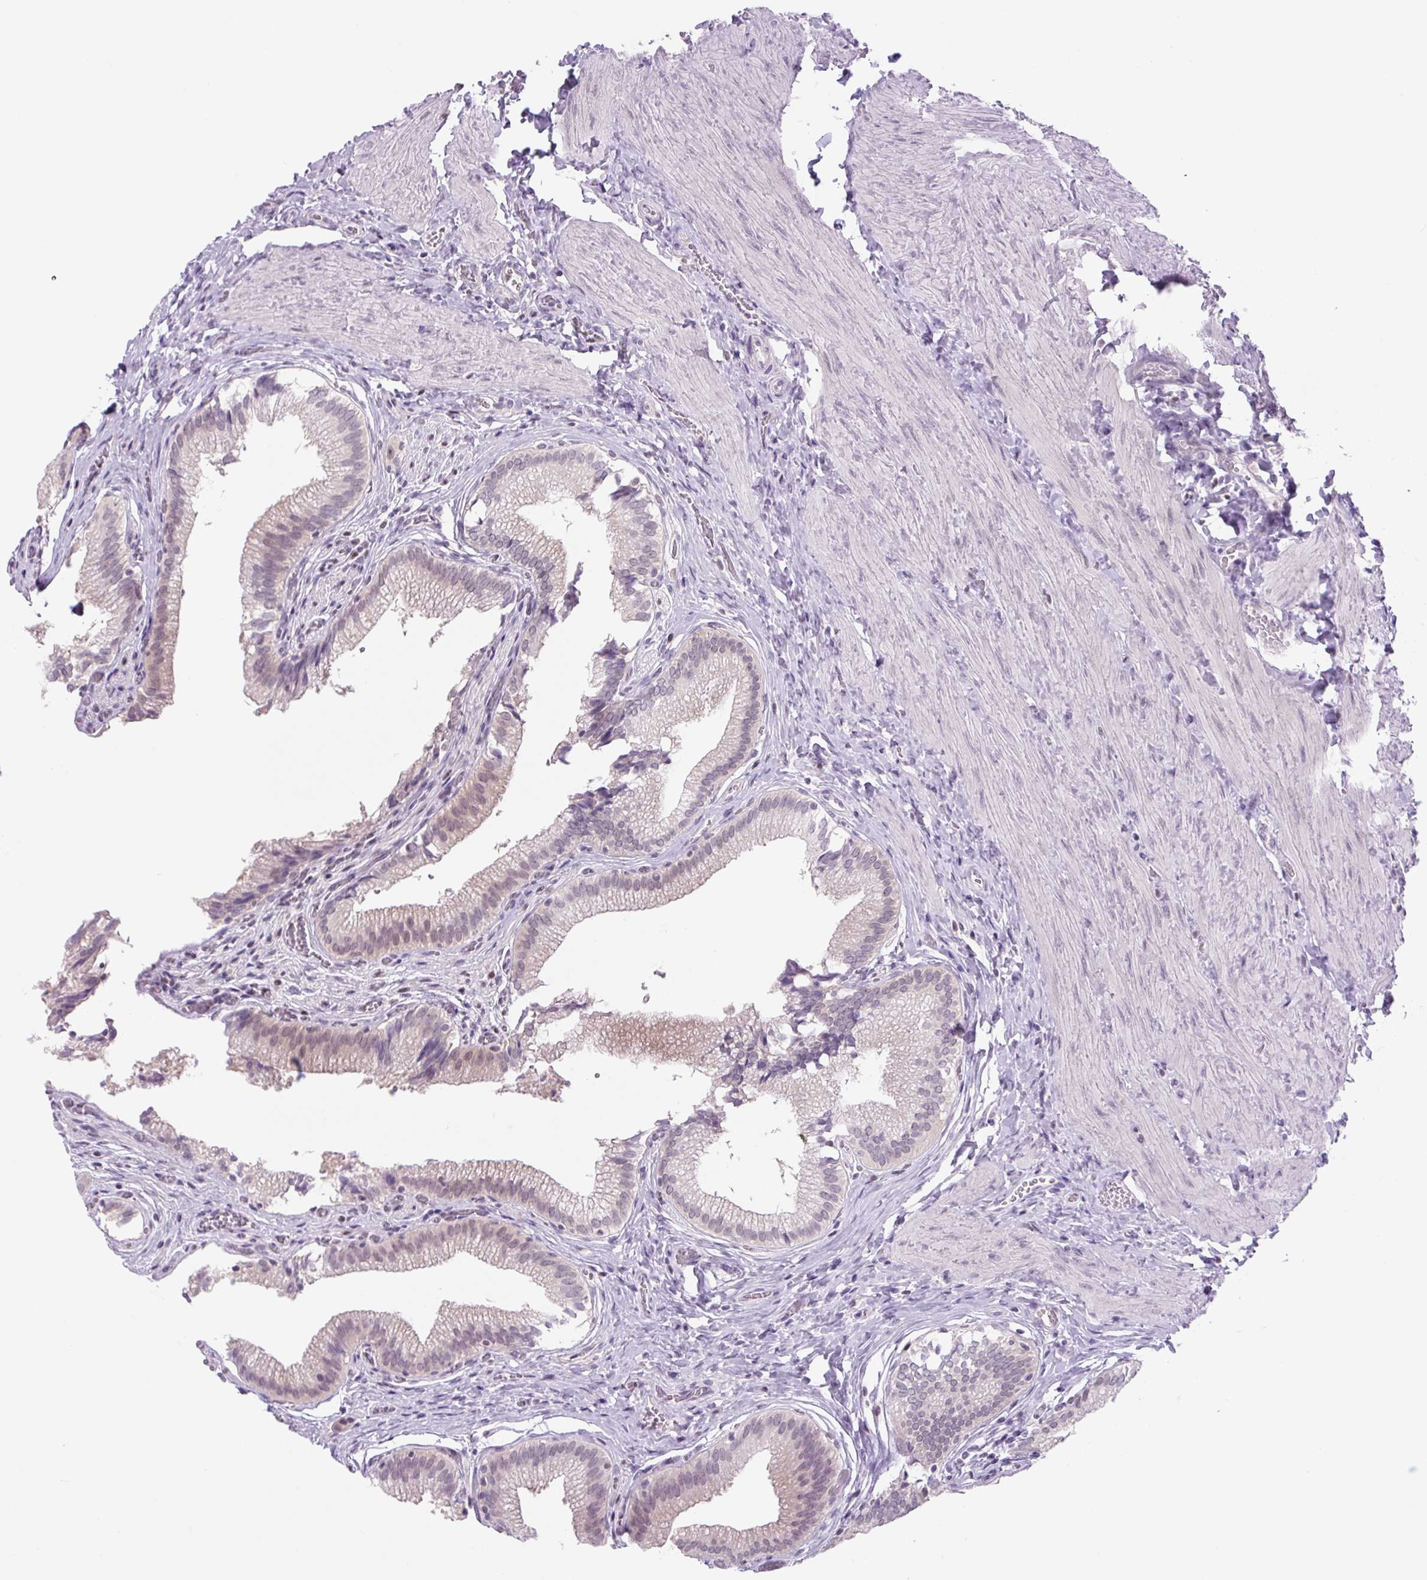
{"staining": {"intensity": "weak", "quantity": "25%-75%", "location": "cytoplasmic/membranous,nuclear"}, "tissue": "gallbladder", "cell_type": "Glandular cells", "image_type": "normal", "snomed": [{"axis": "morphology", "description": "Normal tissue, NOS"}, {"axis": "topography", "description": "Gallbladder"}, {"axis": "topography", "description": "Peripheral nerve tissue"}], "caption": "The immunohistochemical stain highlights weak cytoplasmic/membranous,nuclear positivity in glandular cells of unremarkable gallbladder. (DAB = brown stain, brightfield microscopy at high magnification).", "gene": "RYBP", "patient": {"sex": "male", "age": 17}}